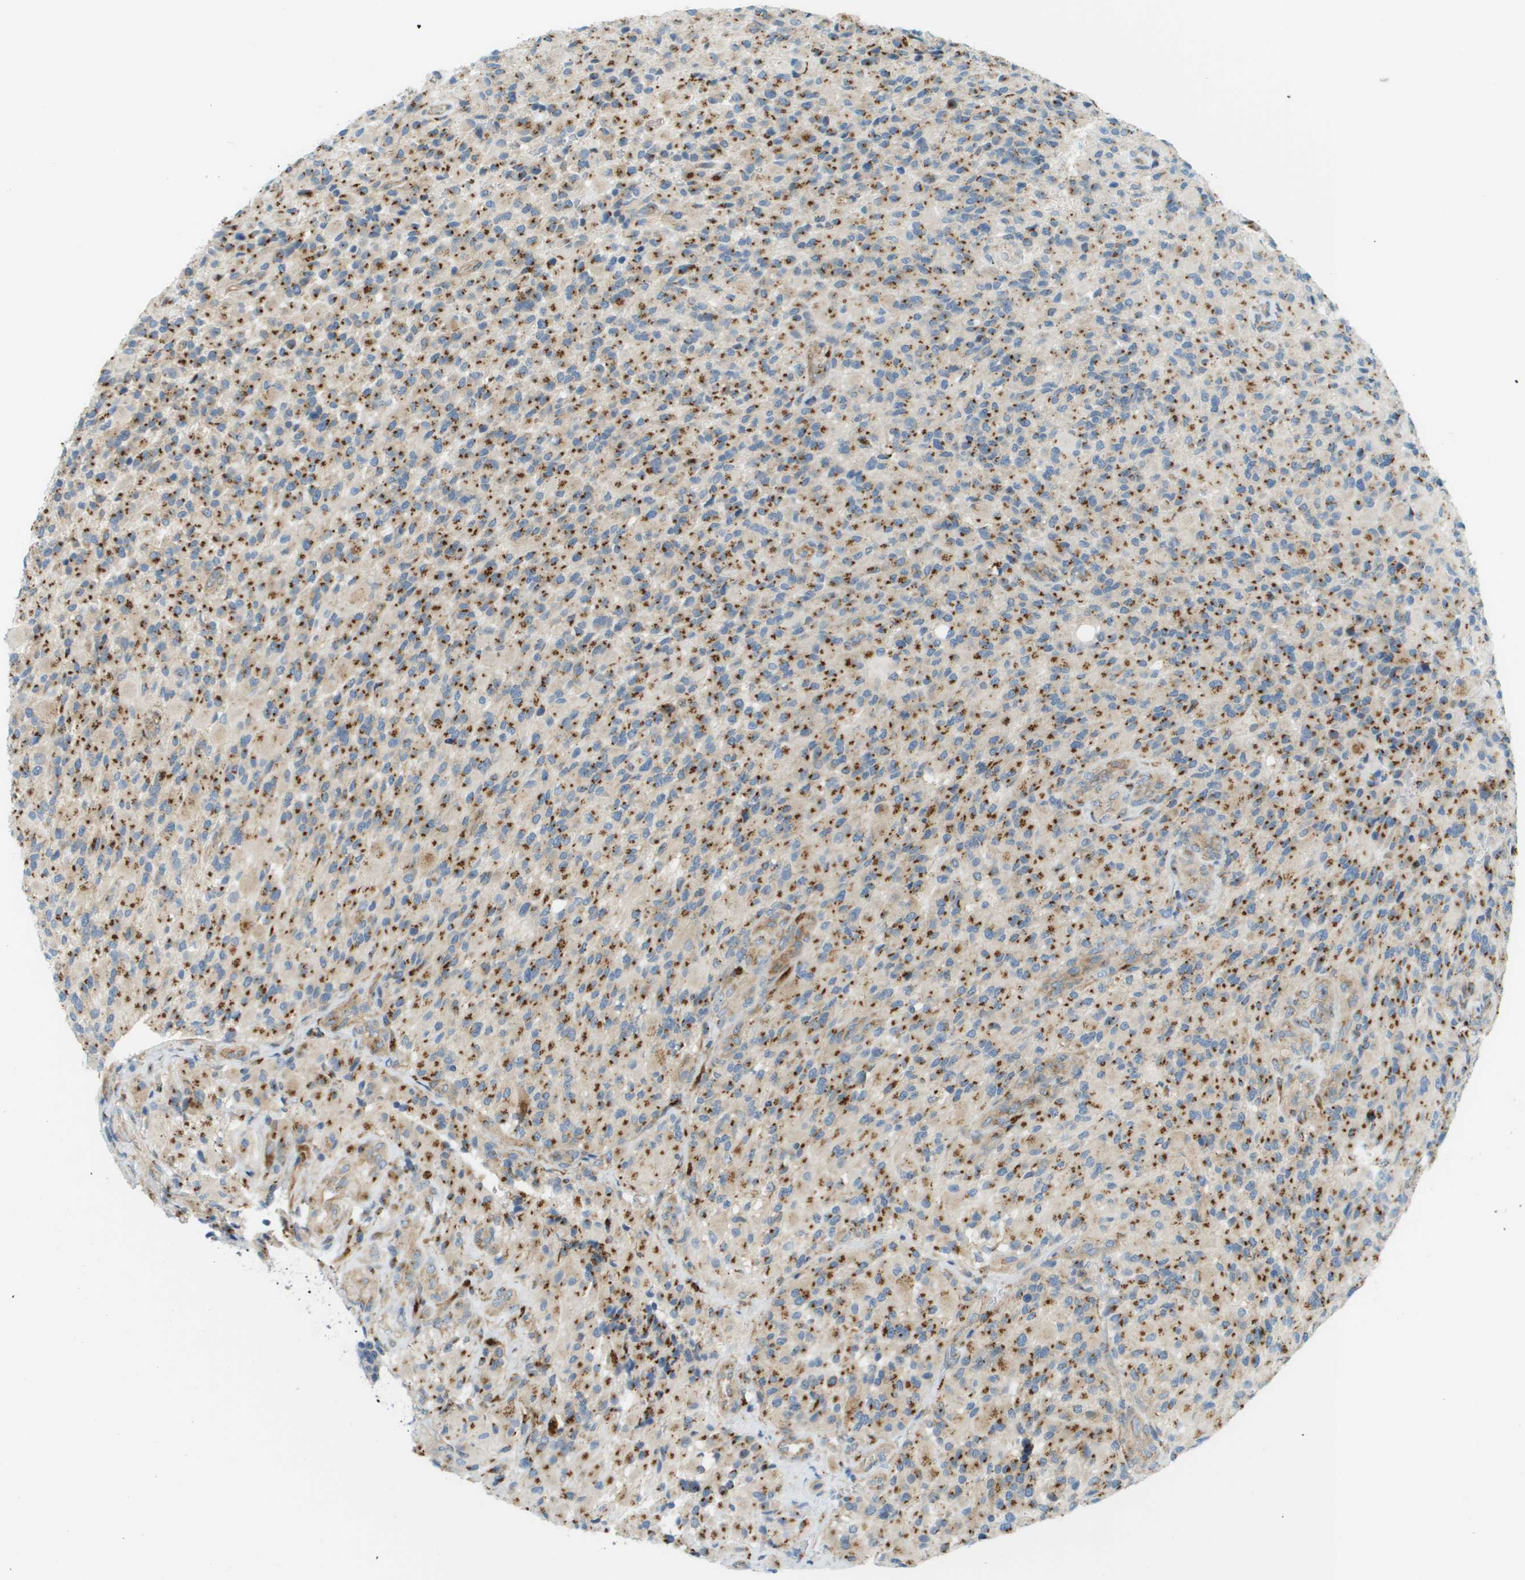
{"staining": {"intensity": "moderate", "quantity": ">75%", "location": "cytoplasmic/membranous"}, "tissue": "glioma", "cell_type": "Tumor cells", "image_type": "cancer", "snomed": [{"axis": "morphology", "description": "Glioma, malignant, High grade"}, {"axis": "topography", "description": "Brain"}], "caption": "A brown stain labels moderate cytoplasmic/membranous staining of a protein in high-grade glioma (malignant) tumor cells.", "gene": "ACBD3", "patient": {"sex": "male", "age": 71}}